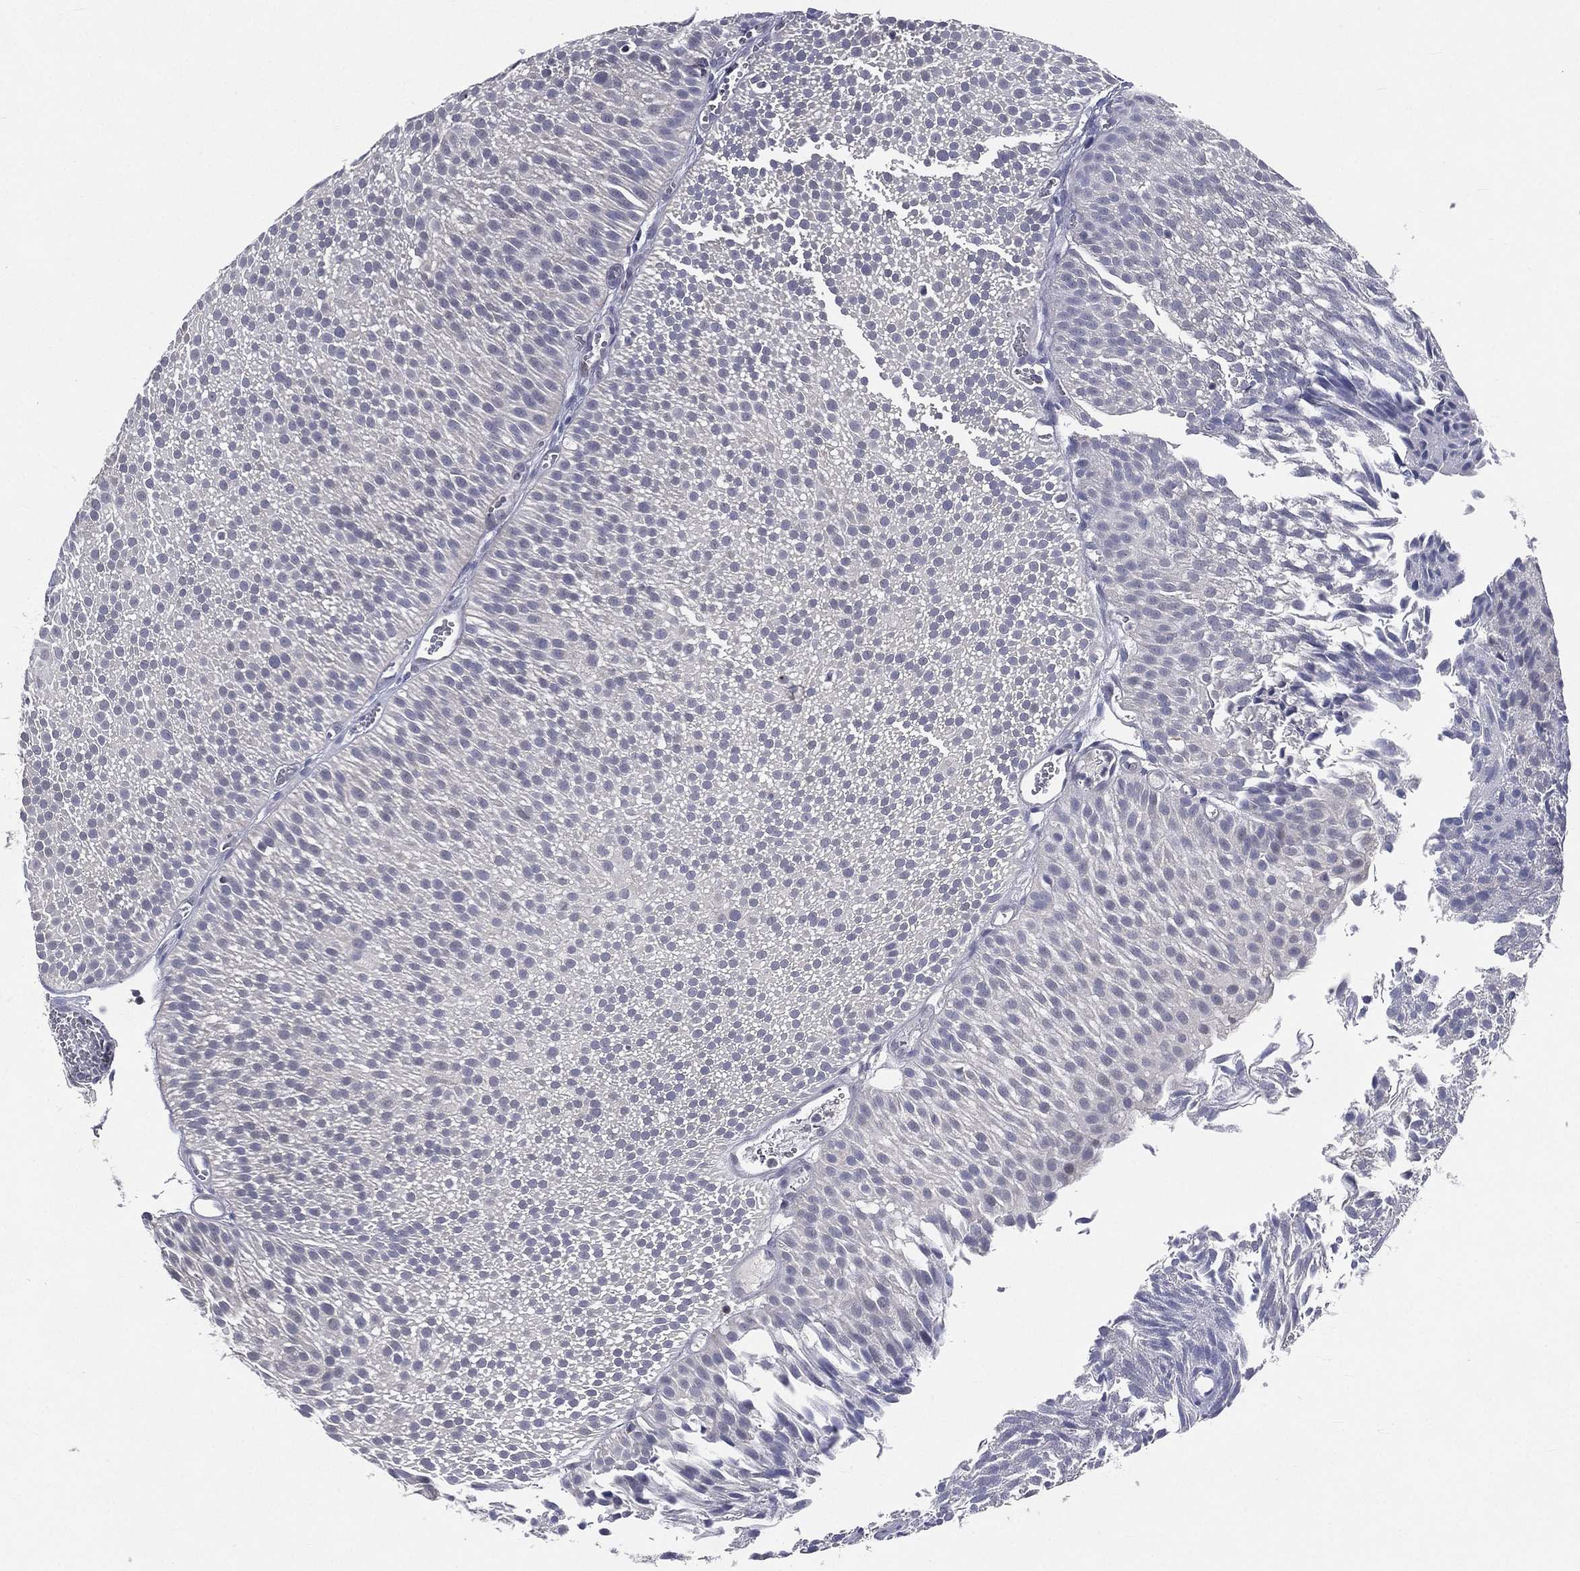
{"staining": {"intensity": "negative", "quantity": "none", "location": "none"}, "tissue": "urothelial cancer", "cell_type": "Tumor cells", "image_type": "cancer", "snomed": [{"axis": "morphology", "description": "Urothelial carcinoma, Low grade"}, {"axis": "topography", "description": "Urinary bladder"}], "caption": "High magnification brightfield microscopy of urothelial carcinoma (low-grade) stained with DAB (3,3'-diaminobenzidine) (brown) and counterstained with hematoxylin (blue): tumor cells show no significant staining.", "gene": "IFT27", "patient": {"sex": "male", "age": 65}}